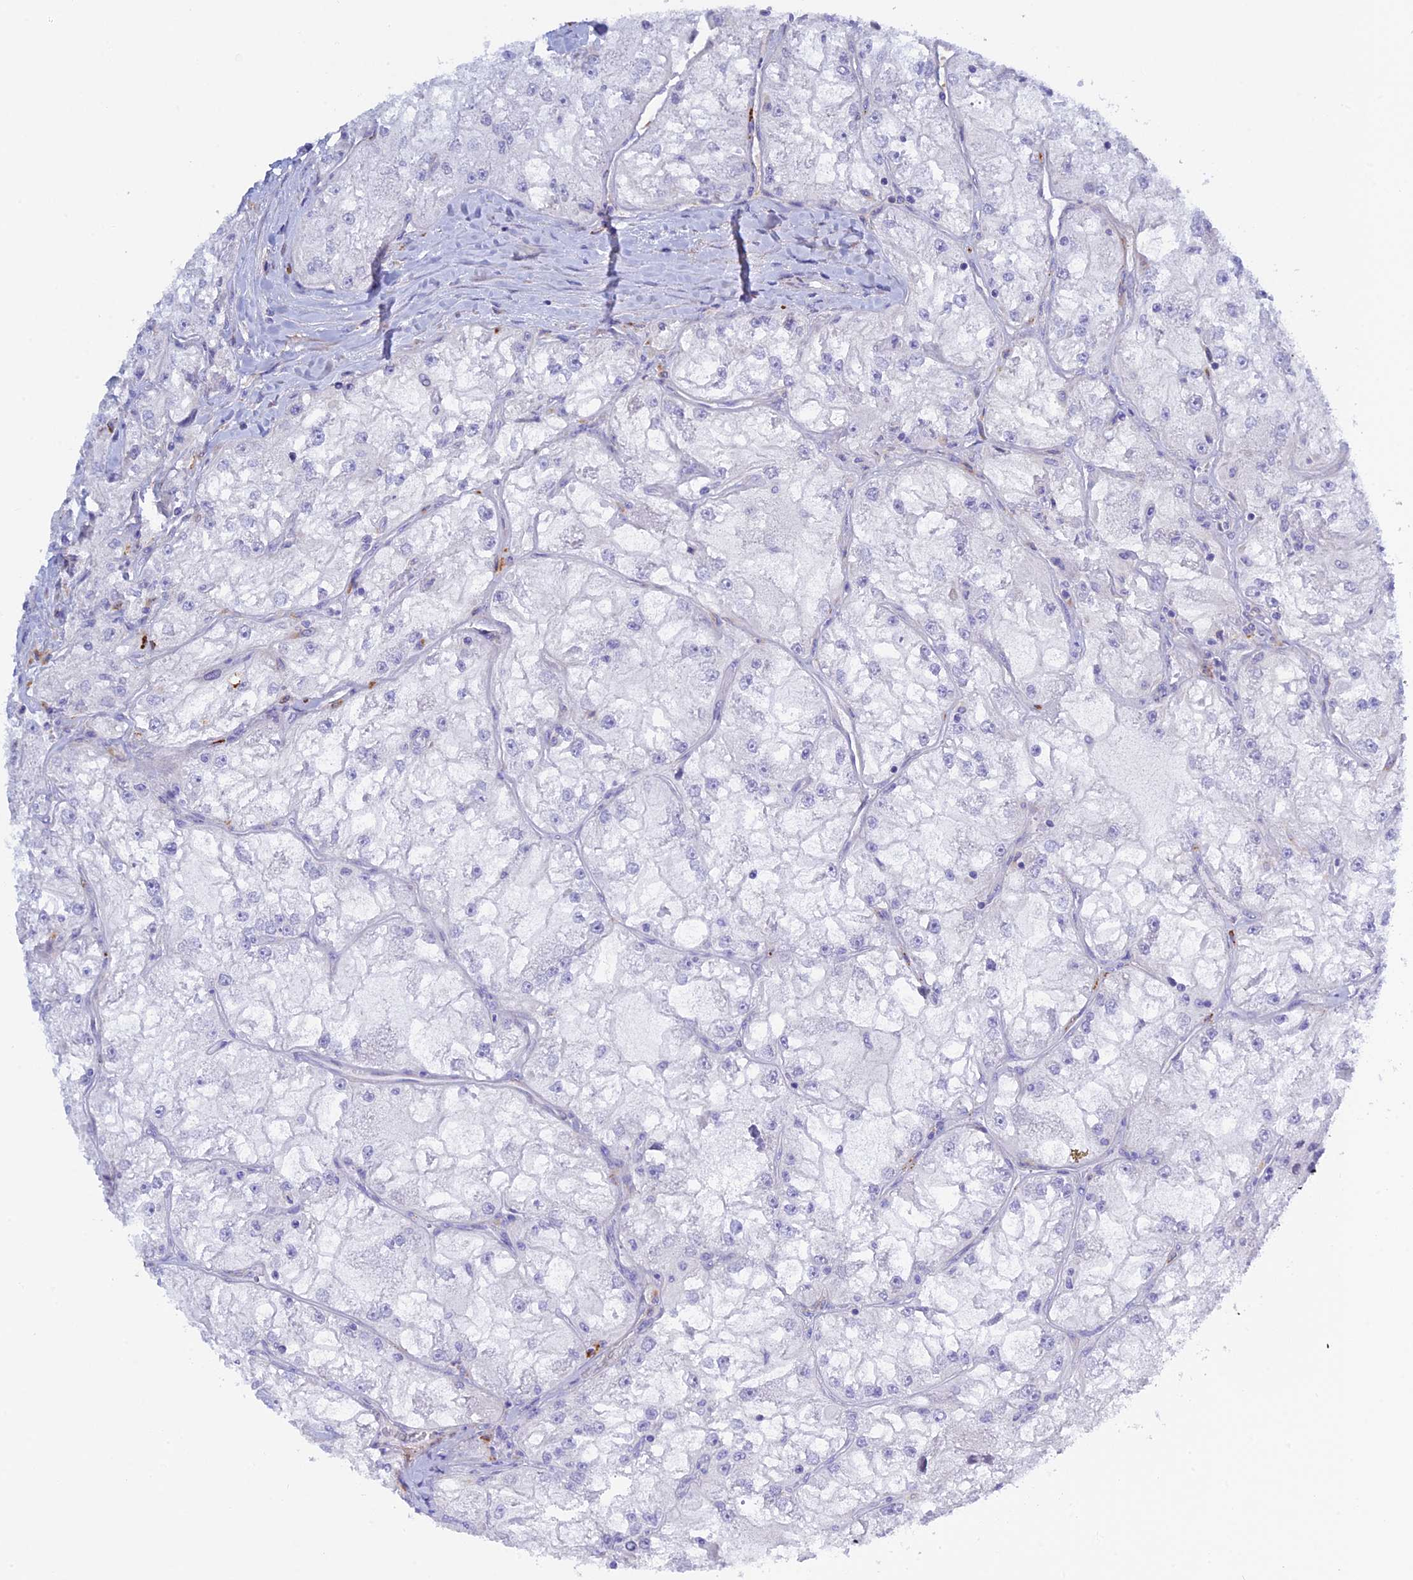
{"staining": {"intensity": "negative", "quantity": "none", "location": "none"}, "tissue": "renal cancer", "cell_type": "Tumor cells", "image_type": "cancer", "snomed": [{"axis": "morphology", "description": "Adenocarcinoma, NOS"}, {"axis": "topography", "description": "Kidney"}], "caption": "Immunohistochemical staining of human renal cancer shows no significant staining in tumor cells. (DAB (3,3'-diaminobenzidine) IHC, high magnification).", "gene": "ZDHHC16", "patient": {"sex": "female", "age": 72}}